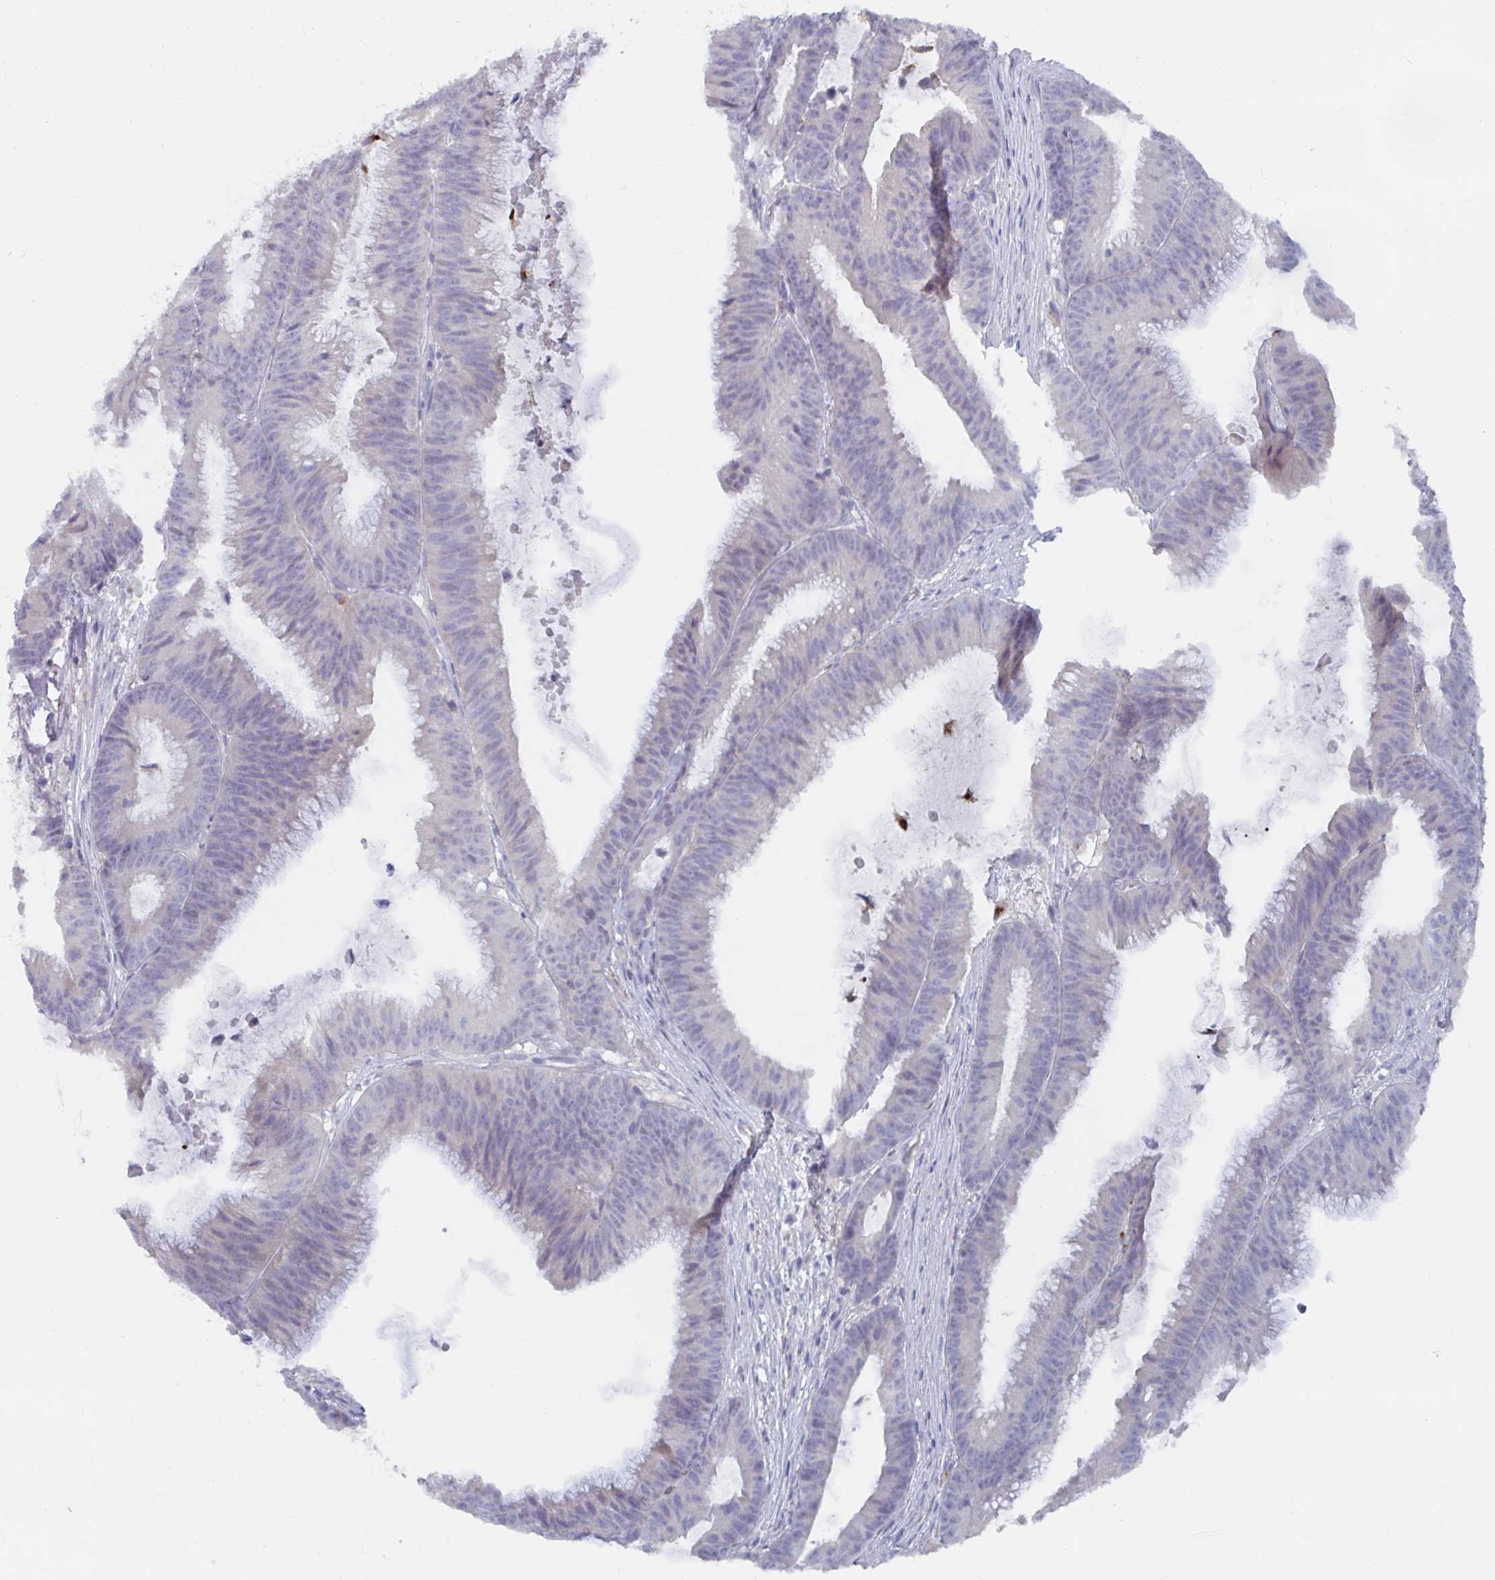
{"staining": {"intensity": "negative", "quantity": "none", "location": "none"}, "tissue": "colorectal cancer", "cell_type": "Tumor cells", "image_type": "cancer", "snomed": [{"axis": "morphology", "description": "Adenocarcinoma, NOS"}, {"axis": "topography", "description": "Colon"}], "caption": "Colorectal cancer stained for a protein using immunohistochemistry (IHC) reveals no expression tumor cells.", "gene": "KCNK5", "patient": {"sex": "female", "age": 78}}